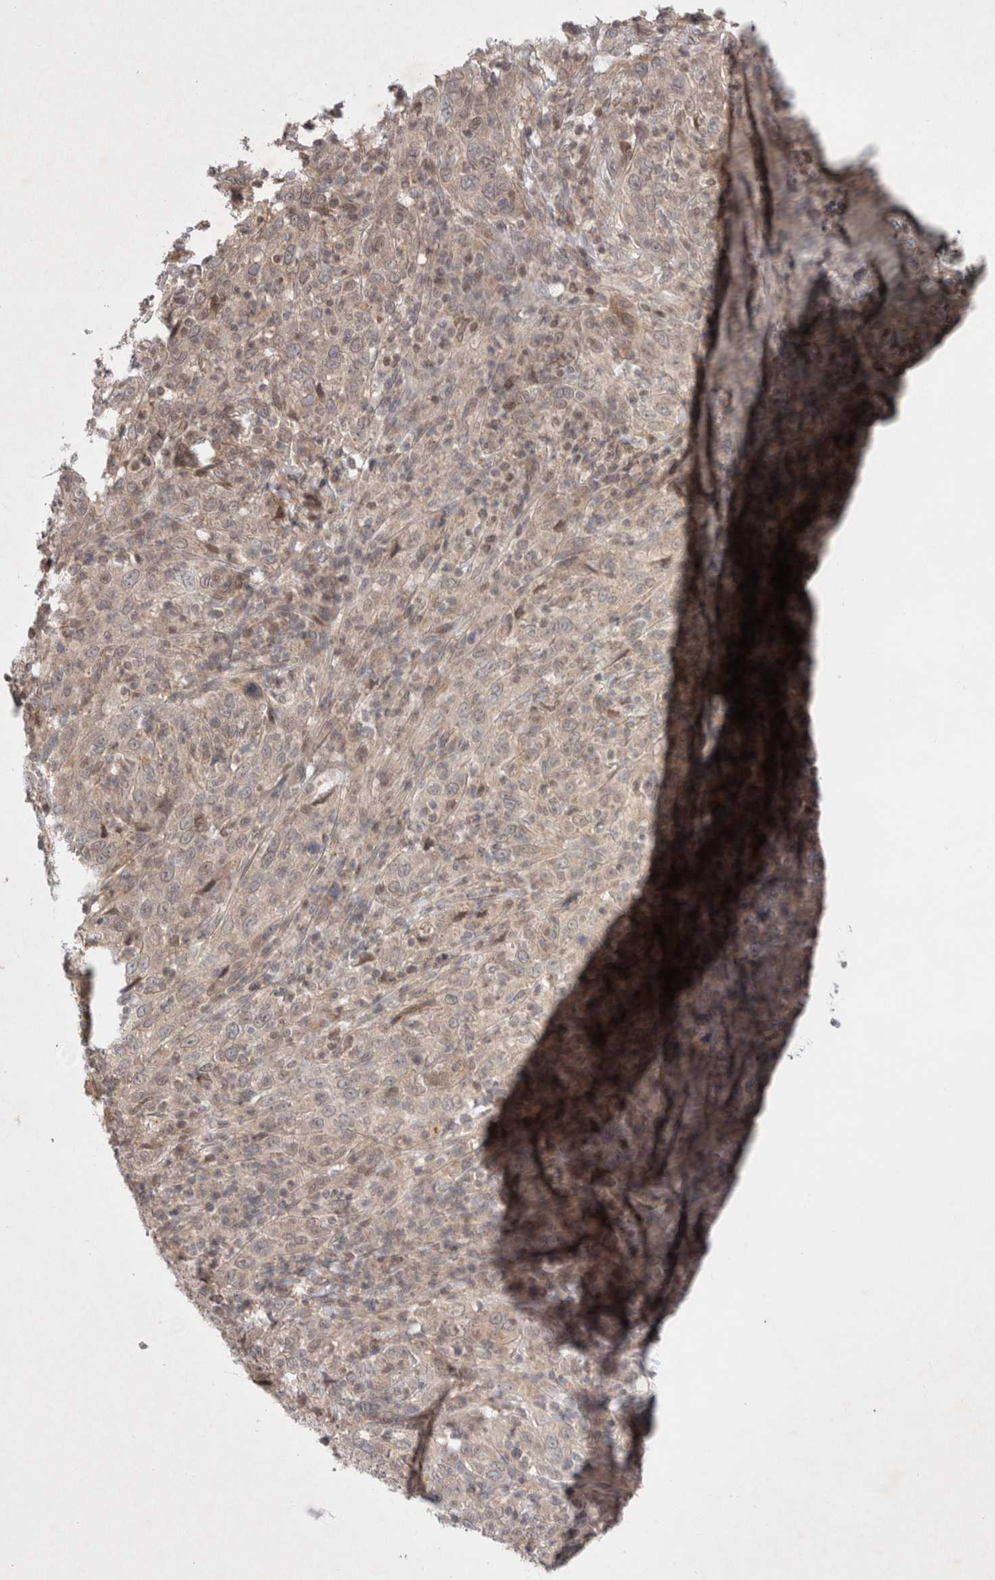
{"staining": {"intensity": "weak", "quantity": "<25%", "location": "cytoplasmic/membranous"}, "tissue": "cervical cancer", "cell_type": "Tumor cells", "image_type": "cancer", "snomed": [{"axis": "morphology", "description": "Squamous cell carcinoma, NOS"}, {"axis": "topography", "description": "Cervix"}], "caption": "Squamous cell carcinoma (cervical) was stained to show a protein in brown. There is no significant positivity in tumor cells. (DAB (3,3'-diaminobenzidine) immunohistochemistry visualized using brightfield microscopy, high magnification).", "gene": "EIF2AK1", "patient": {"sex": "female", "age": 46}}